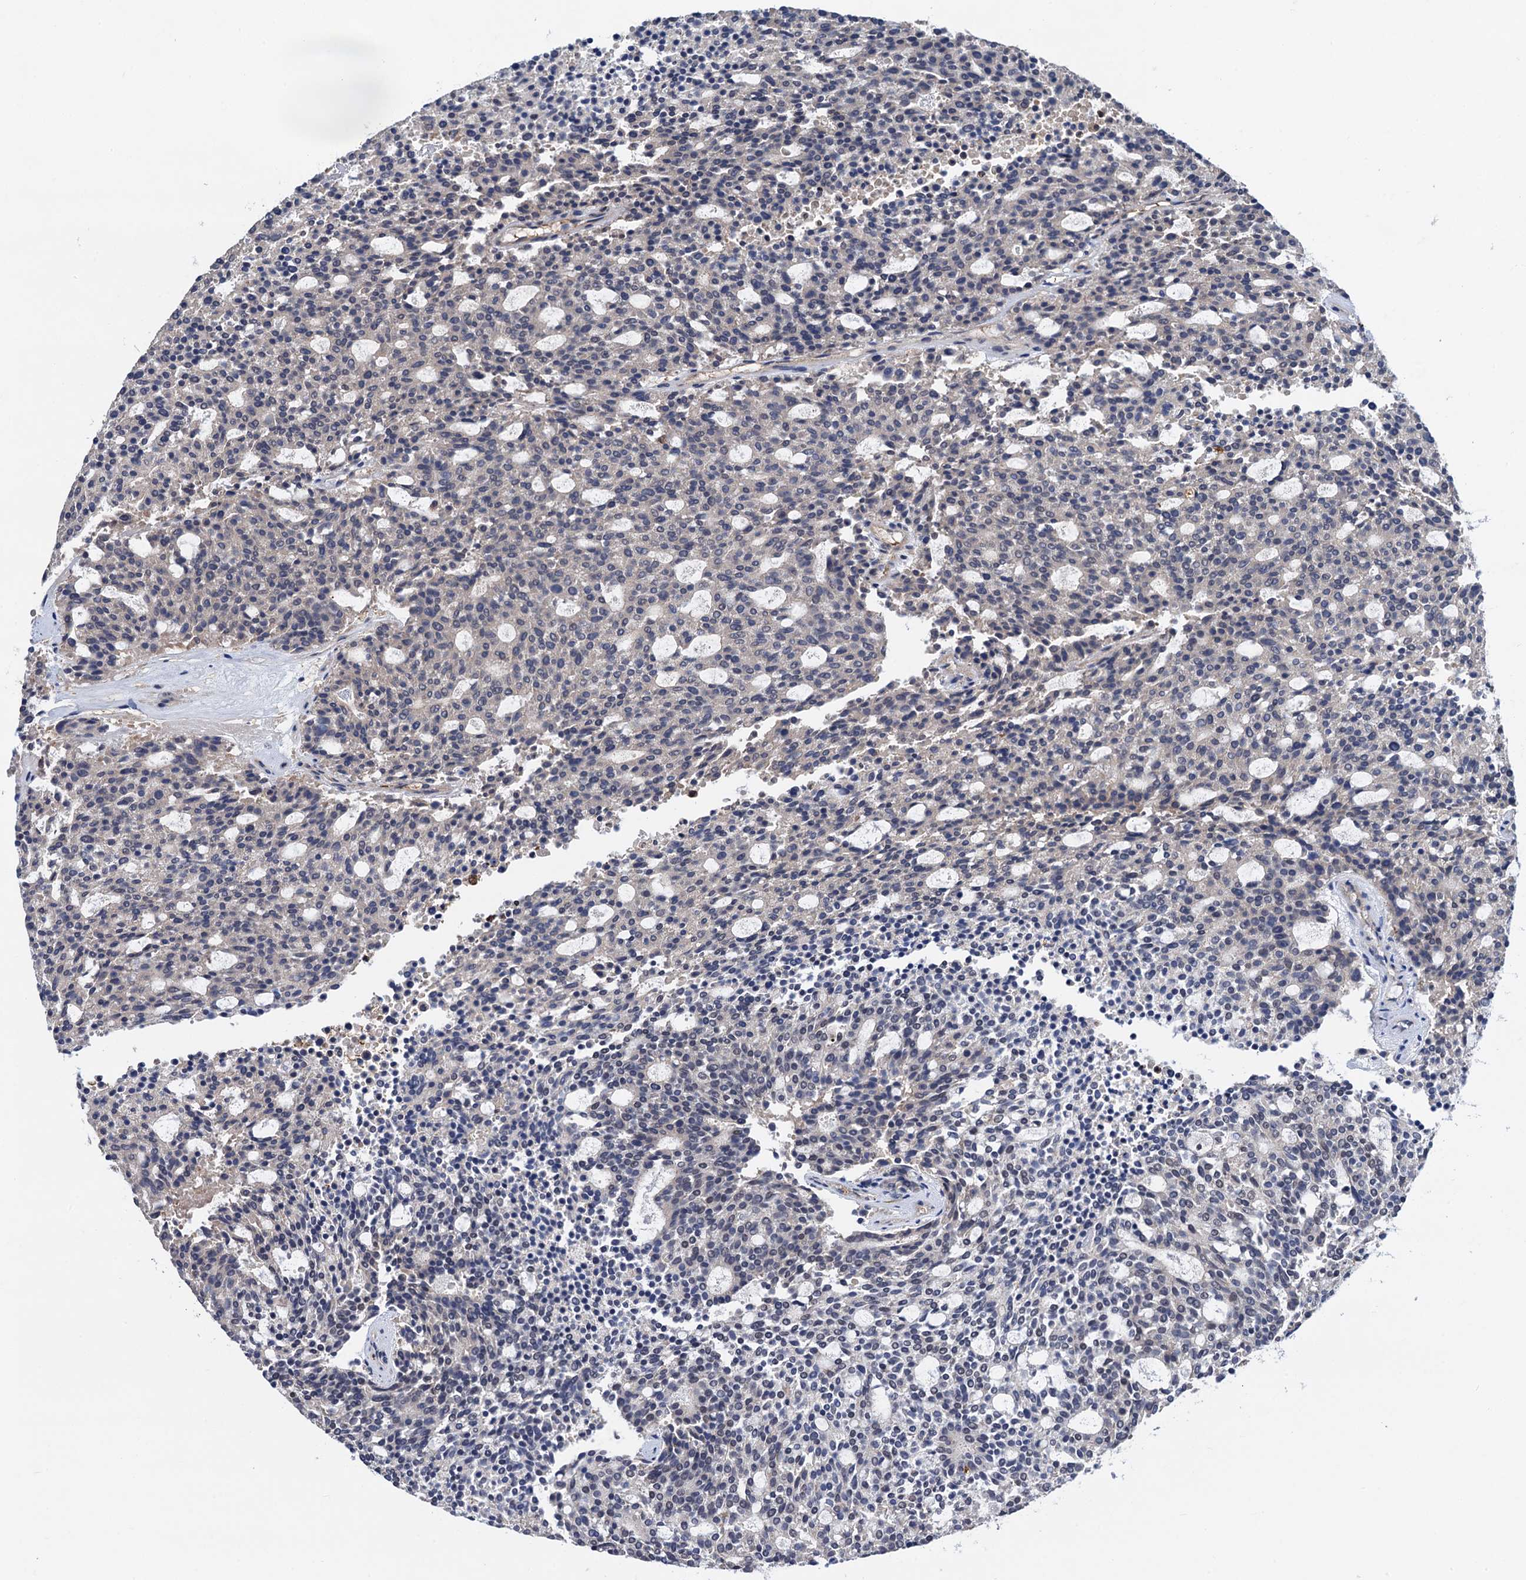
{"staining": {"intensity": "negative", "quantity": "none", "location": "none"}, "tissue": "carcinoid", "cell_type": "Tumor cells", "image_type": "cancer", "snomed": [{"axis": "morphology", "description": "Carcinoid, malignant, NOS"}, {"axis": "topography", "description": "Pancreas"}], "caption": "Immunohistochemistry image of neoplastic tissue: human carcinoid (malignant) stained with DAB exhibits no significant protein positivity in tumor cells.", "gene": "C16orf87", "patient": {"sex": "female", "age": 54}}